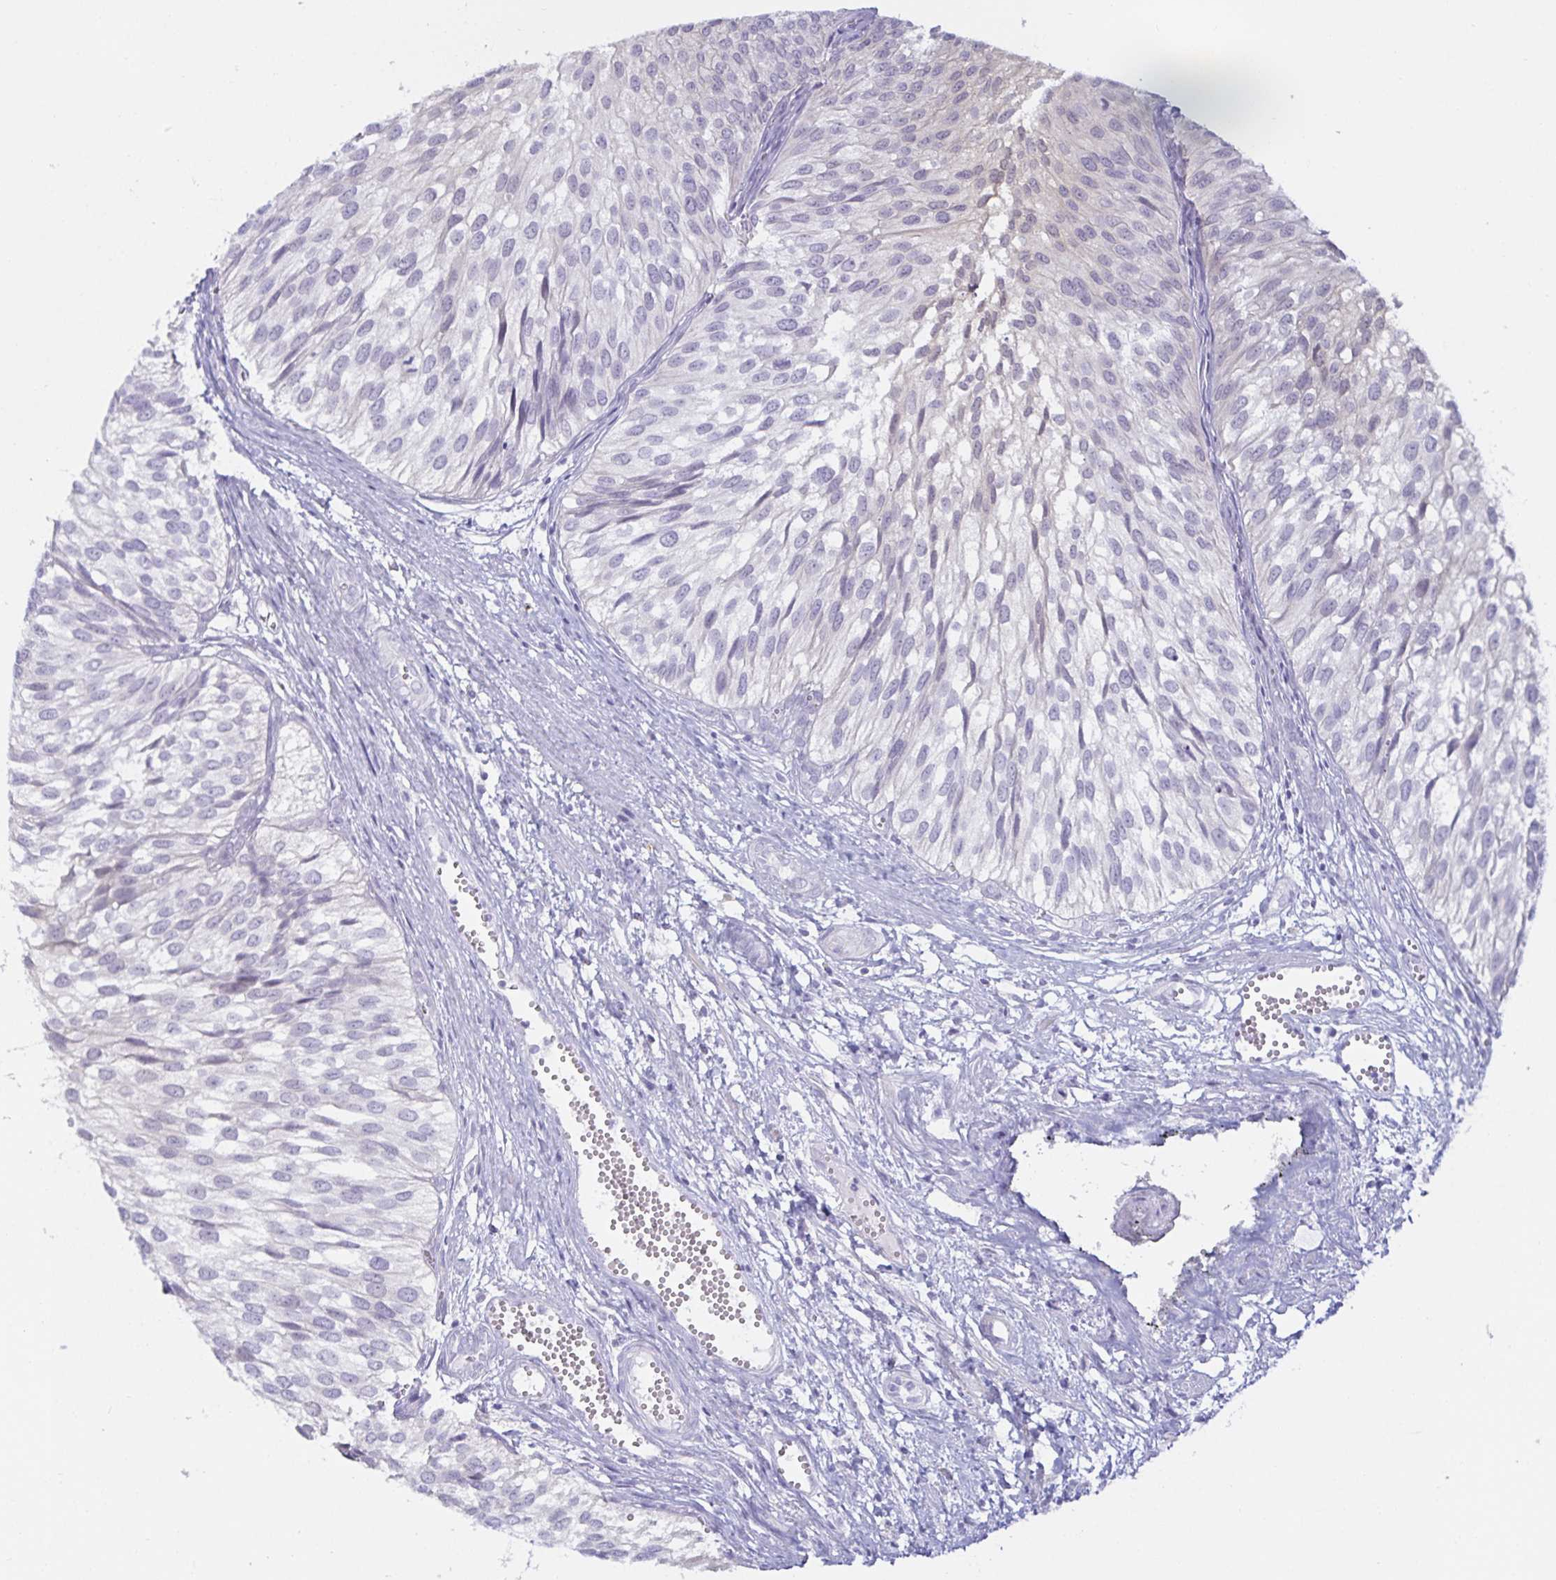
{"staining": {"intensity": "weak", "quantity": "<25%", "location": "cytoplasmic/membranous"}, "tissue": "urothelial cancer", "cell_type": "Tumor cells", "image_type": "cancer", "snomed": [{"axis": "morphology", "description": "Urothelial carcinoma, Low grade"}, {"axis": "topography", "description": "Urinary bladder"}], "caption": "Human urothelial carcinoma (low-grade) stained for a protein using IHC shows no positivity in tumor cells.", "gene": "MON2", "patient": {"sex": "male", "age": 91}}